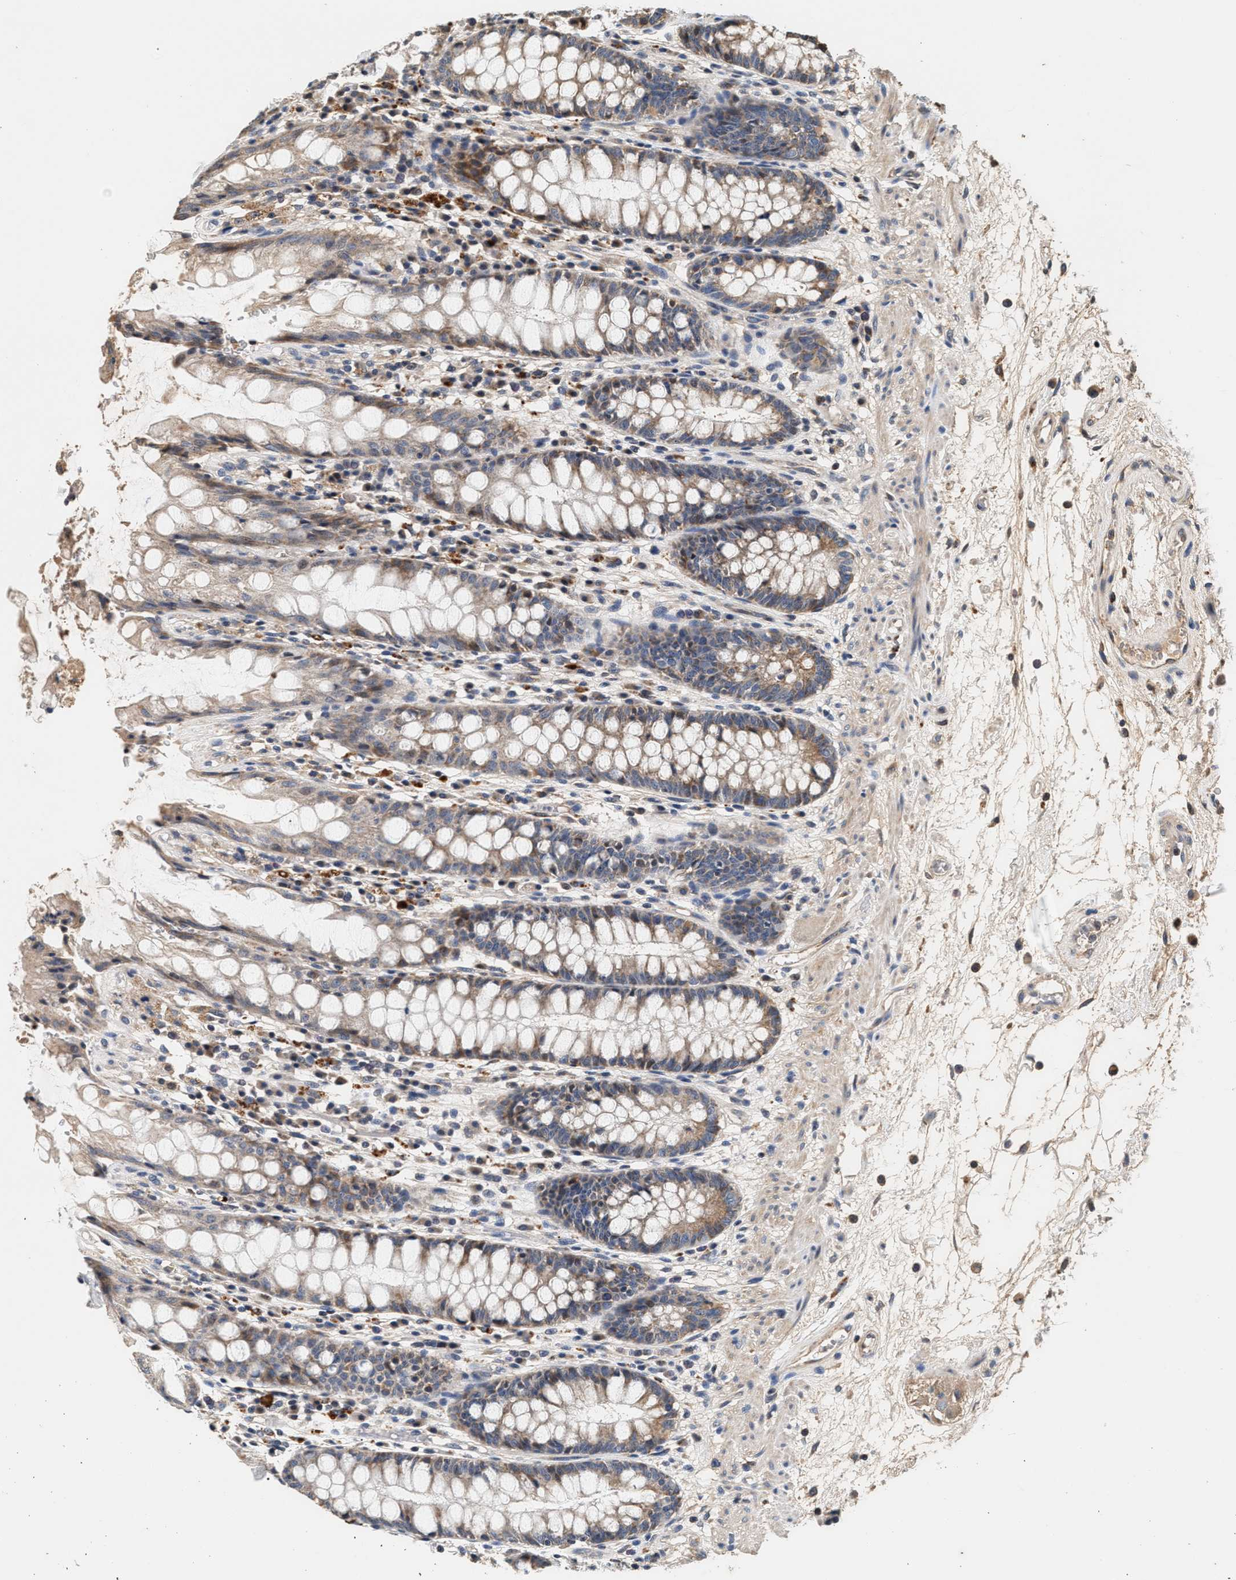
{"staining": {"intensity": "moderate", "quantity": ">75%", "location": "cytoplasmic/membranous"}, "tissue": "rectum", "cell_type": "Glandular cells", "image_type": "normal", "snomed": [{"axis": "morphology", "description": "Normal tissue, NOS"}, {"axis": "topography", "description": "Rectum"}], "caption": "Immunohistochemical staining of benign rectum displays >75% levels of moderate cytoplasmic/membranous protein expression in about >75% of glandular cells. The protein is shown in brown color, while the nuclei are stained blue.", "gene": "PTGR3", "patient": {"sex": "male", "age": 64}}